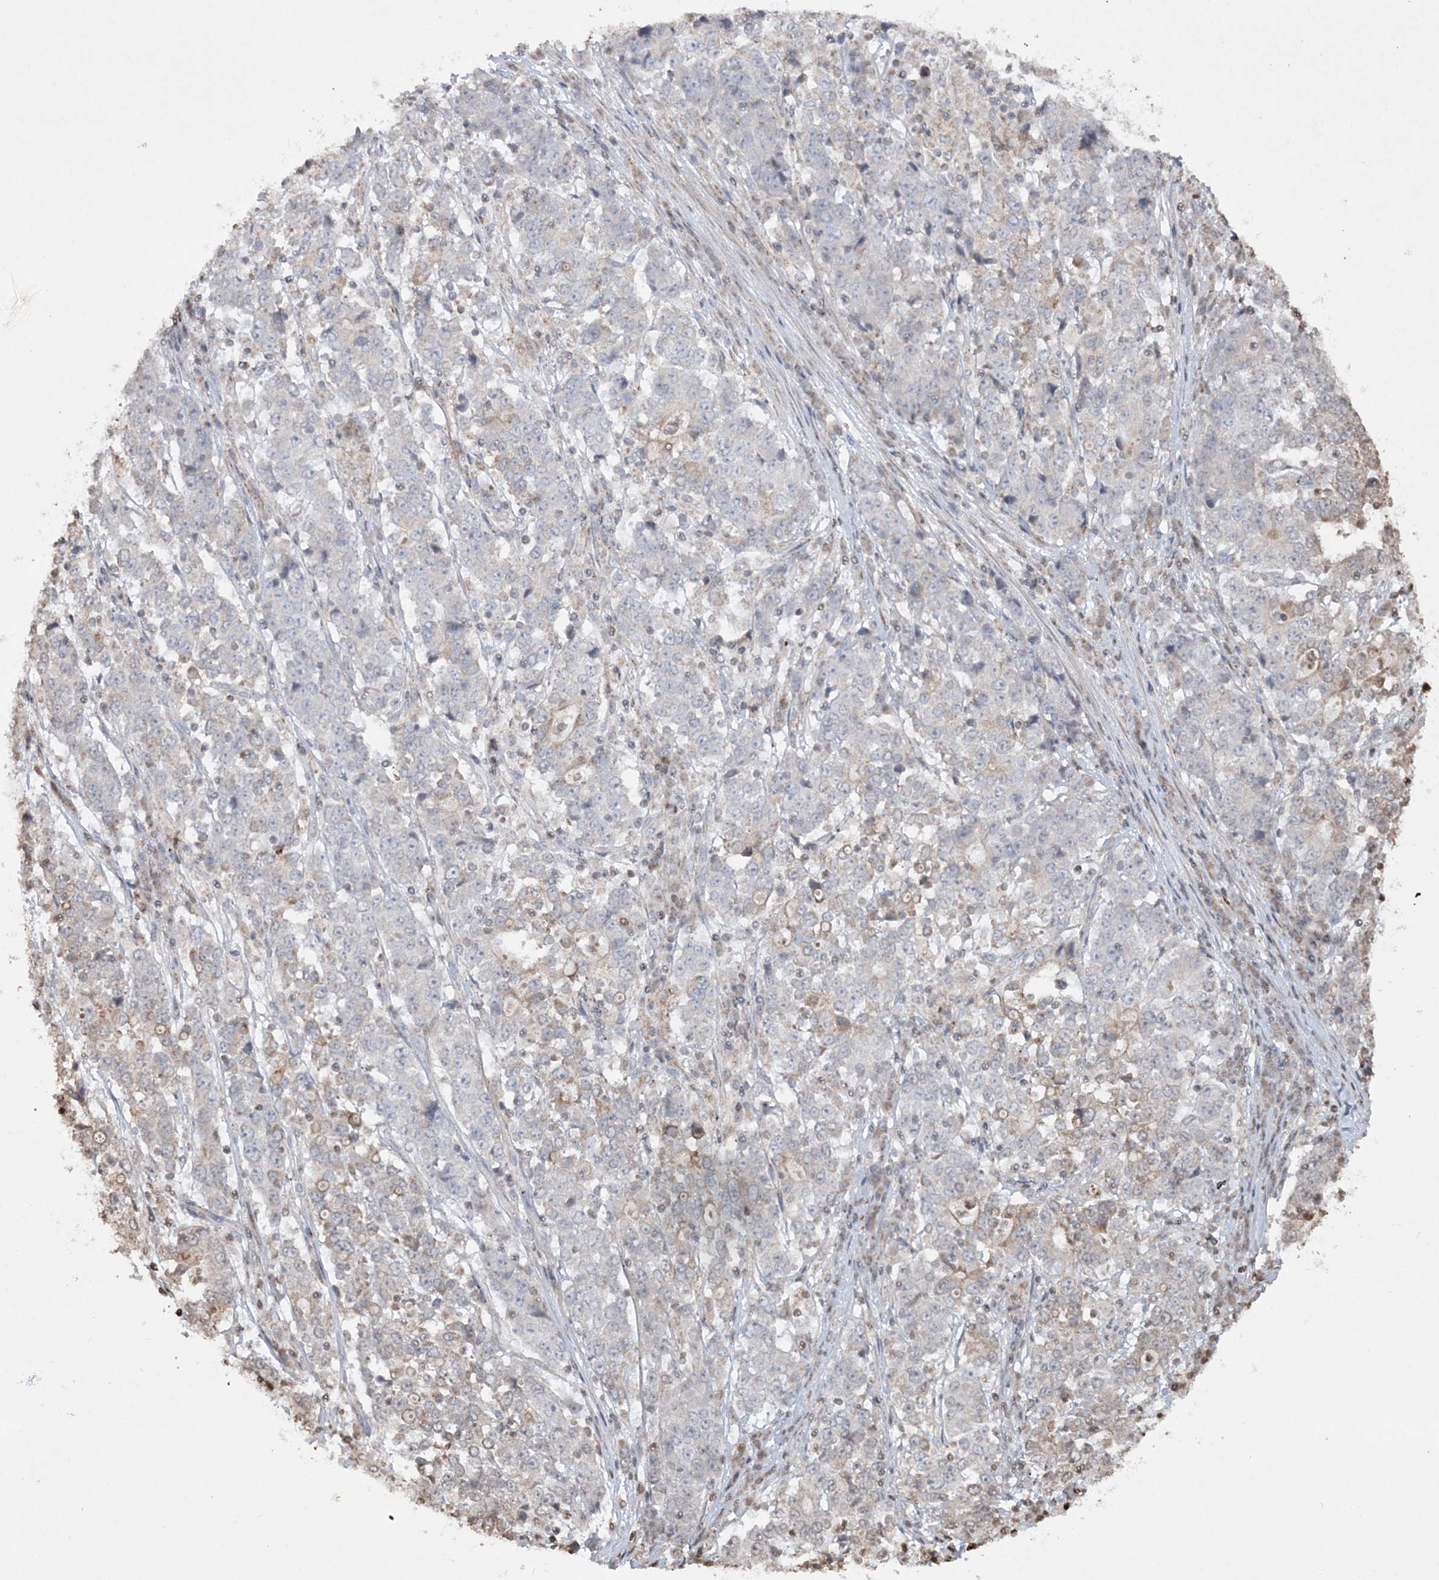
{"staining": {"intensity": "negative", "quantity": "none", "location": "none"}, "tissue": "stomach cancer", "cell_type": "Tumor cells", "image_type": "cancer", "snomed": [{"axis": "morphology", "description": "Adenocarcinoma, NOS"}, {"axis": "topography", "description": "Stomach"}], "caption": "A high-resolution image shows immunohistochemistry (IHC) staining of adenocarcinoma (stomach), which demonstrates no significant positivity in tumor cells.", "gene": "TTC7A", "patient": {"sex": "male", "age": 59}}